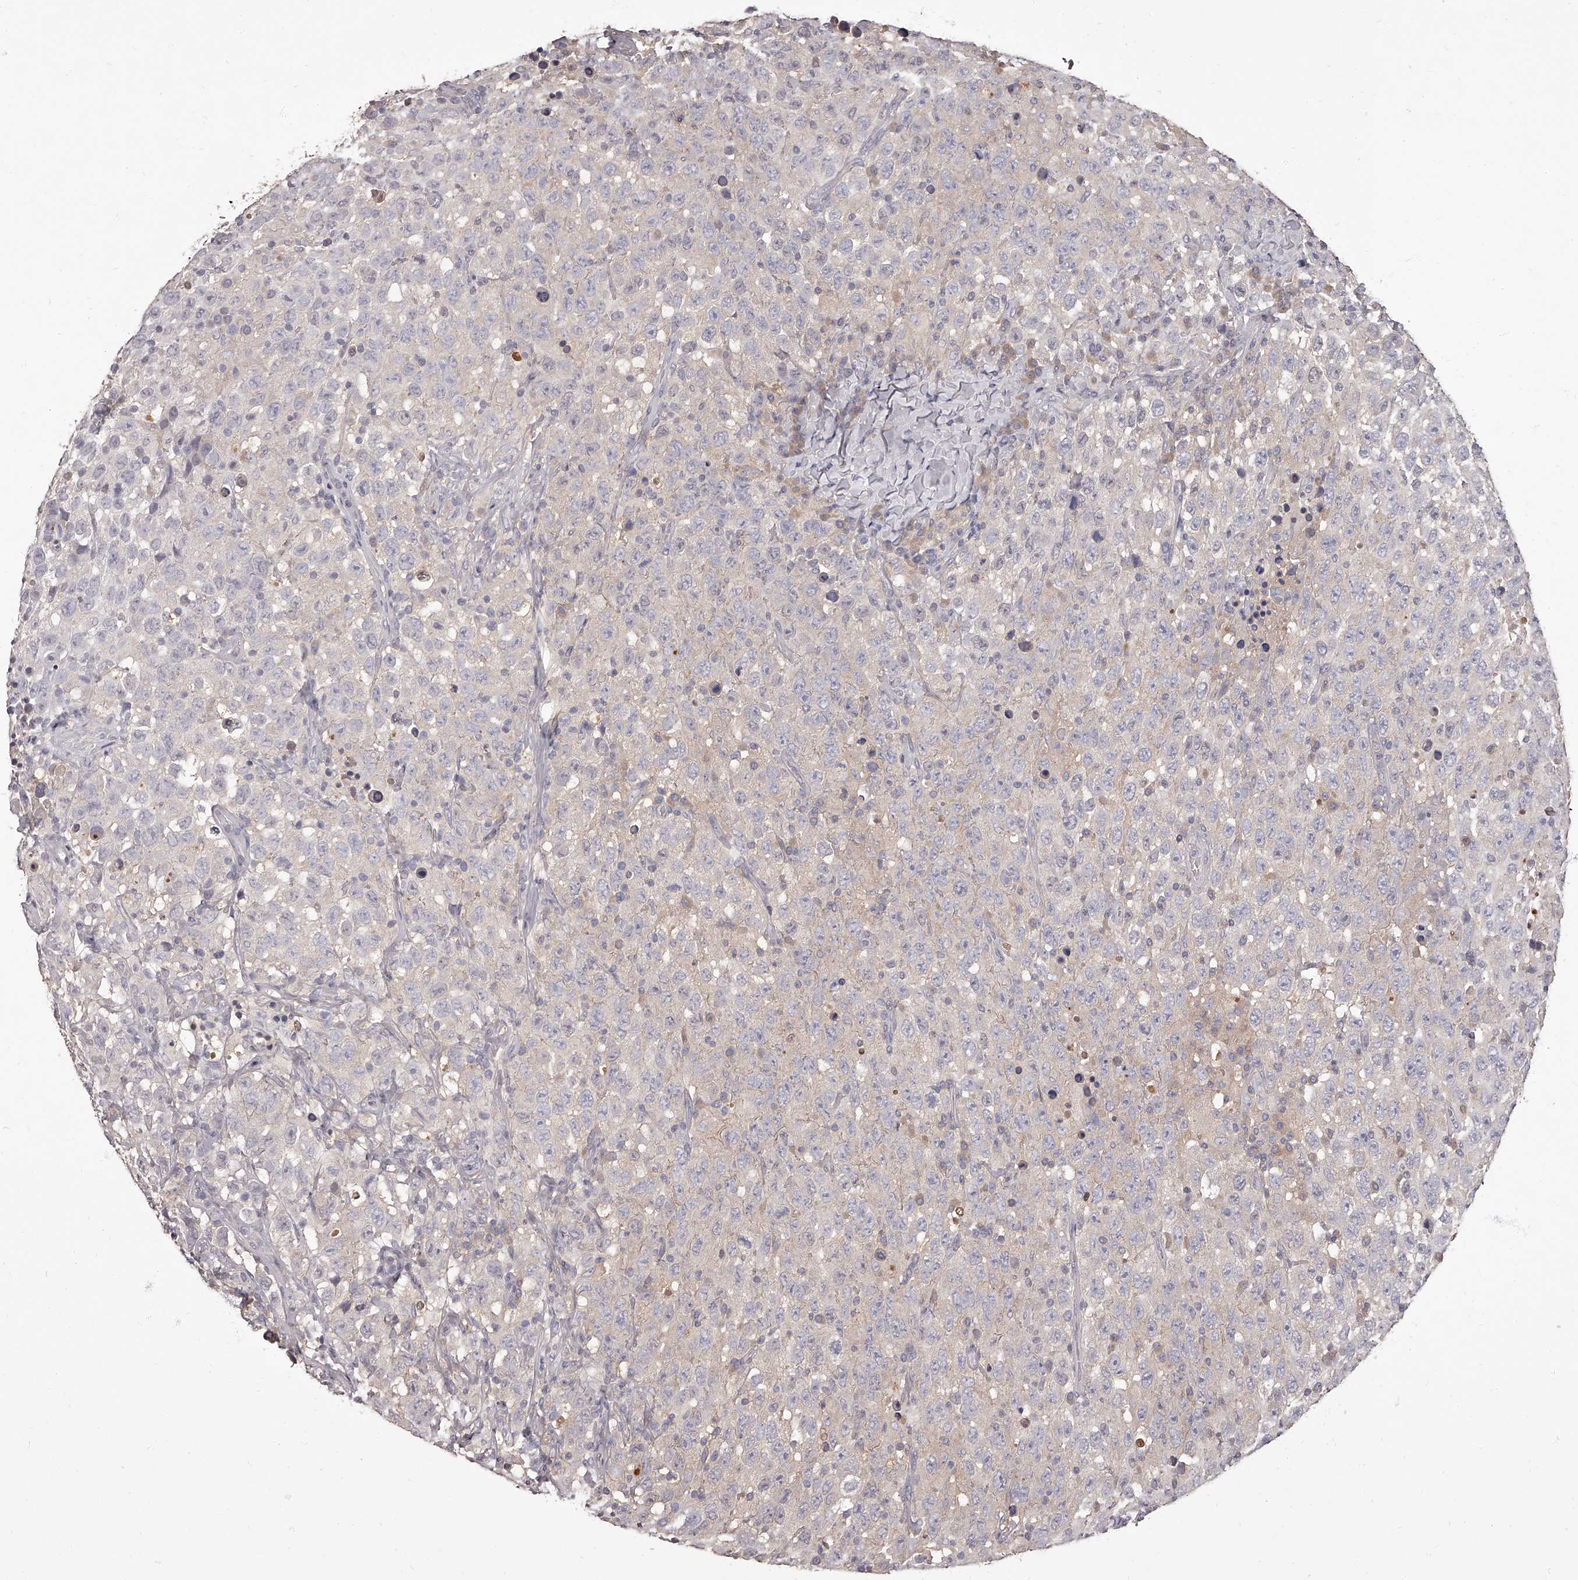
{"staining": {"intensity": "negative", "quantity": "none", "location": "none"}, "tissue": "testis cancer", "cell_type": "Tumor cells", "image_type": "cancer", "snomed": [{"axis": "morphology", "description": "Seminoma, NOS"}, {"axis": "topography", "description": "Testis"}], "caption": "Immunohistochemistry of human testis cancer displays no positivity in tumor cells.", "gene": "APEH", "patient": {"sex": "male", "age": 41}}